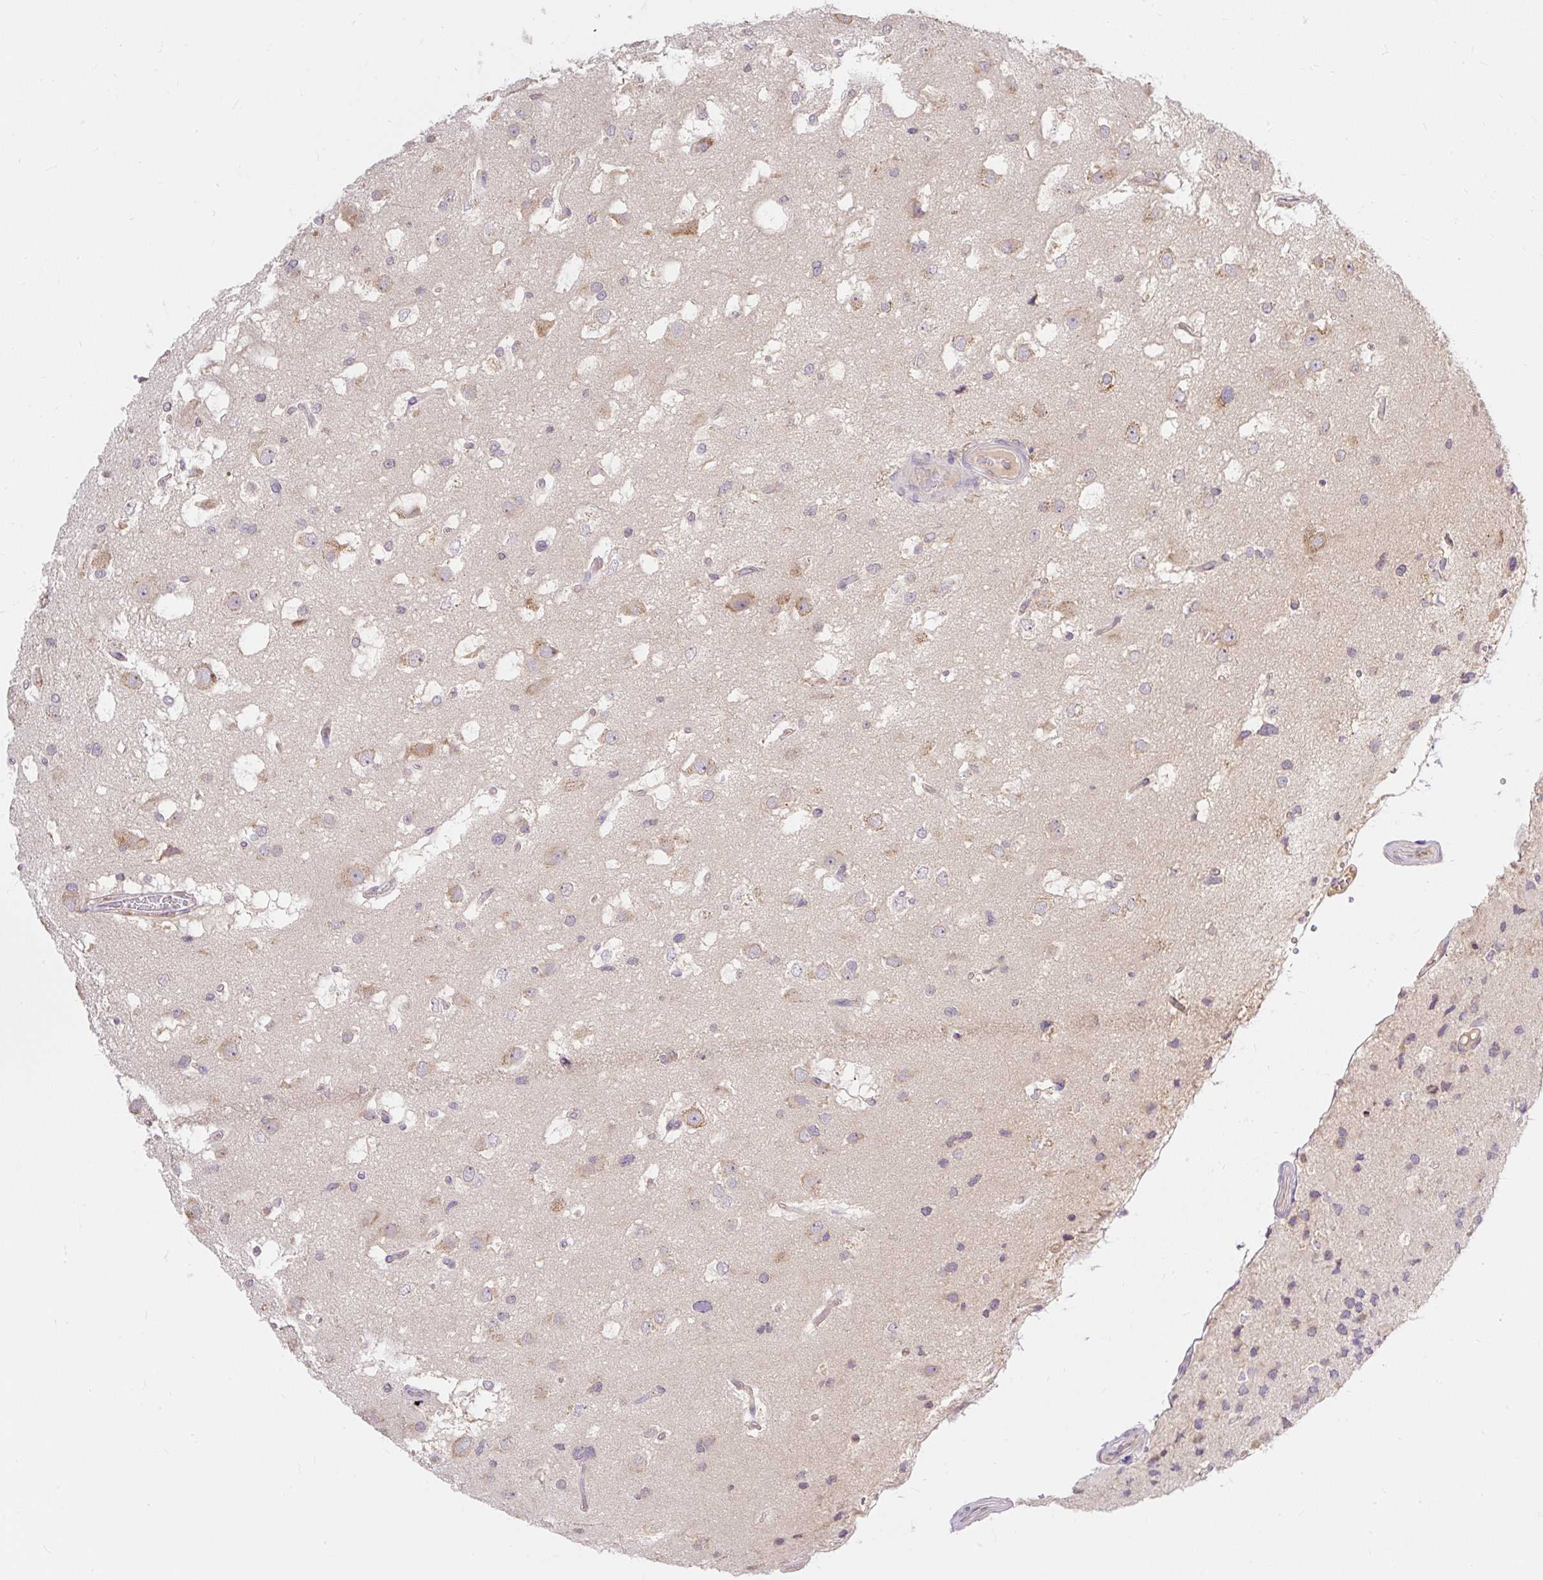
{"staining": {"intensity": "negative", "quantity": "none", "location": "none"}, "tissue": "glioma", "cell_type": "Tumor cells", "image_type": "cancer", "snomed": [{"axis": "morphology", "description": "Glioma, malignant, High grade"}, {"axis": "topography", "description": "Brain"}], "caption": "A photomicrograph of glioma stained for a protein shows no brown staining in tumor cells.", "gene": "SEC63", "patient": {"sex": "male", "age": 53}}